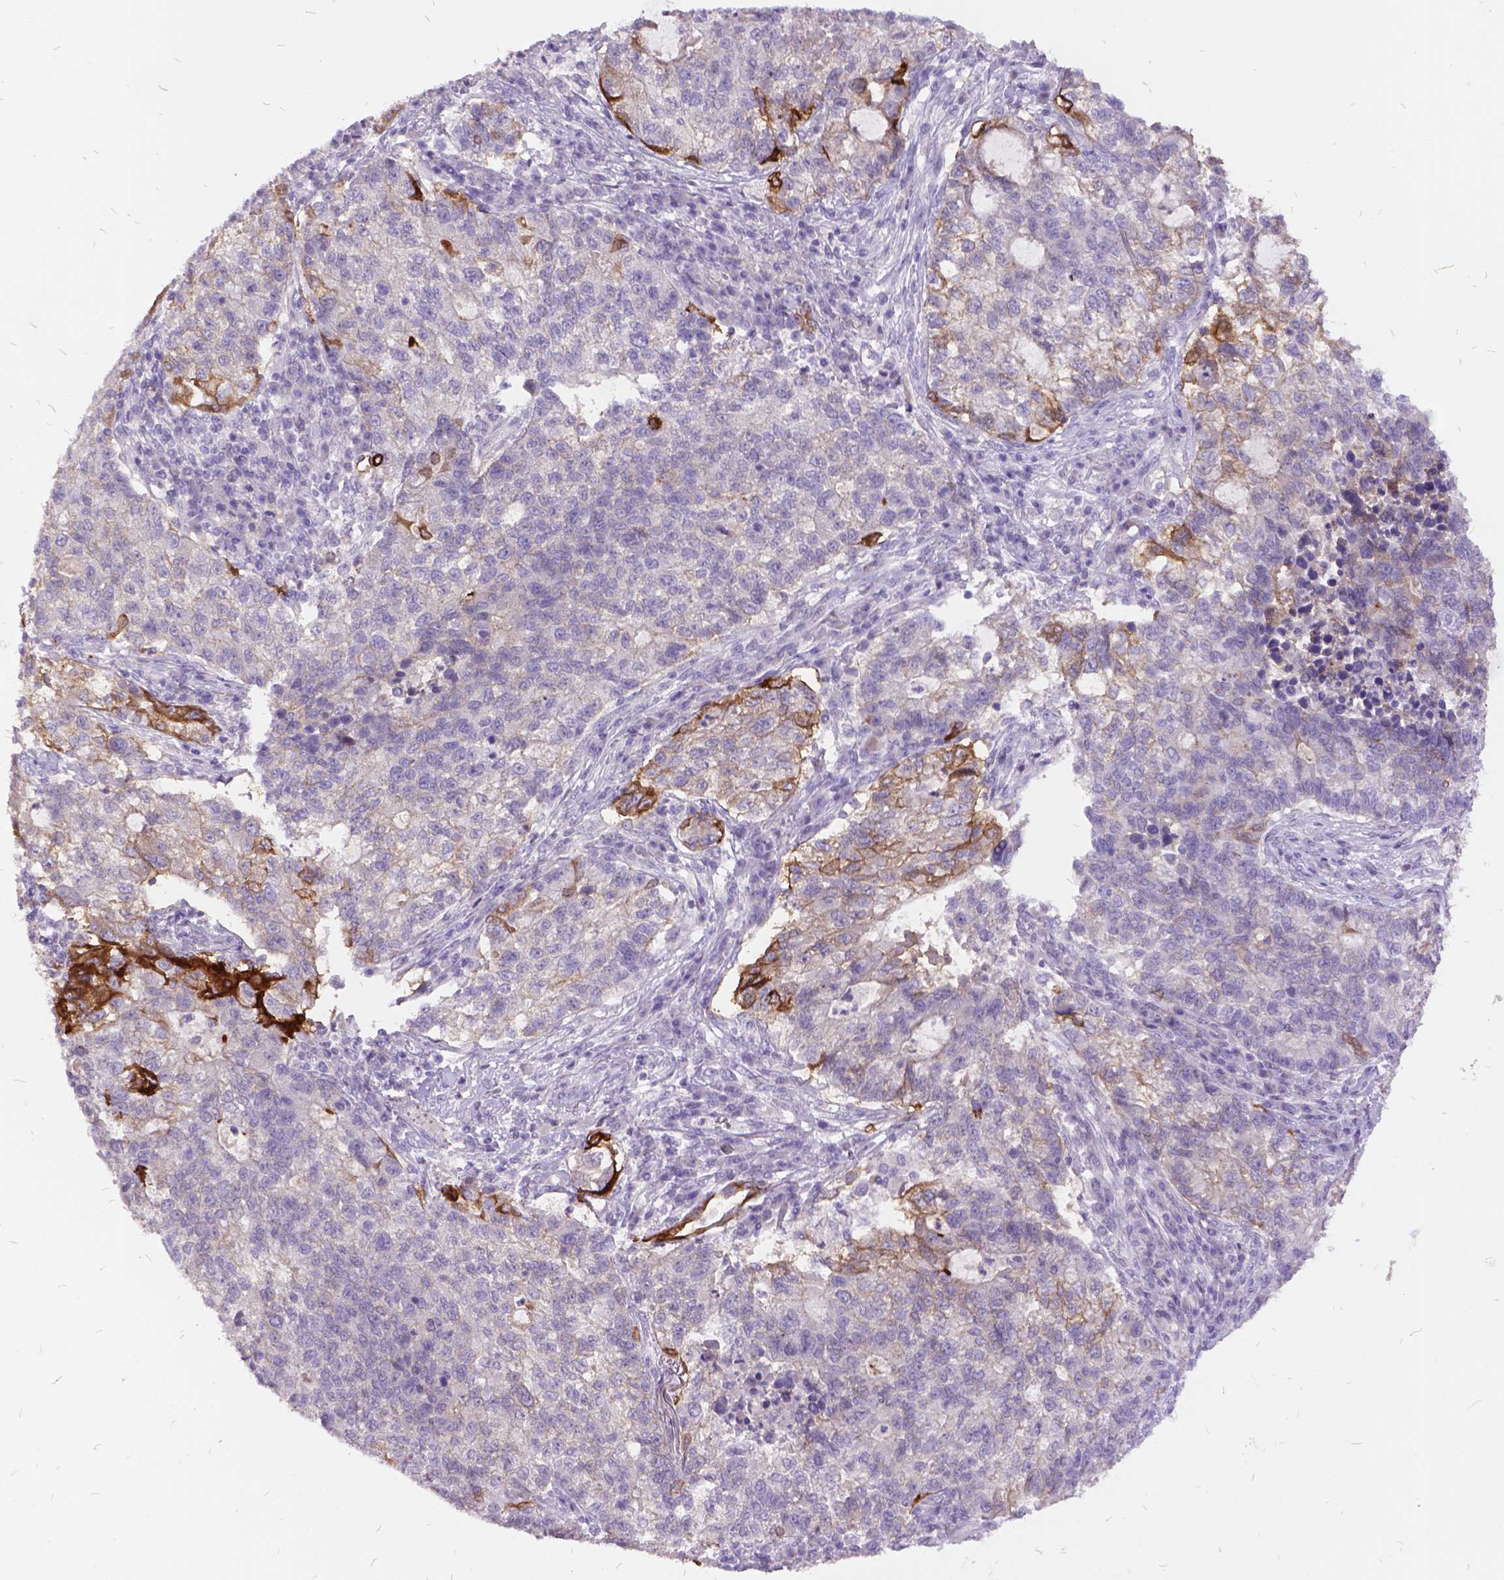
{"staining": {"intensity": "strong", "quantity": "<25%", "location": "cytoplasmic/membranous"}, "tissue": "lung cancer", "cell_type": "Tumor cells", "image_type": "cancer", "snomed": [{"axis": "morphology", "description": "Adenocarcinoma, NOS"}, {"axis": "topography", "description": "Lung"}], "caption": "Lung cancer (adenocarcinoma) stained with DAB (3,3'-diaminobenzidine) immunohistochemistry shows medium levels of strong cytoplasmic/membranous positivity in approximately <25% of tumor cells.", "gene": "ITGB6", "patient": {"sex": "male", "age": 57}}